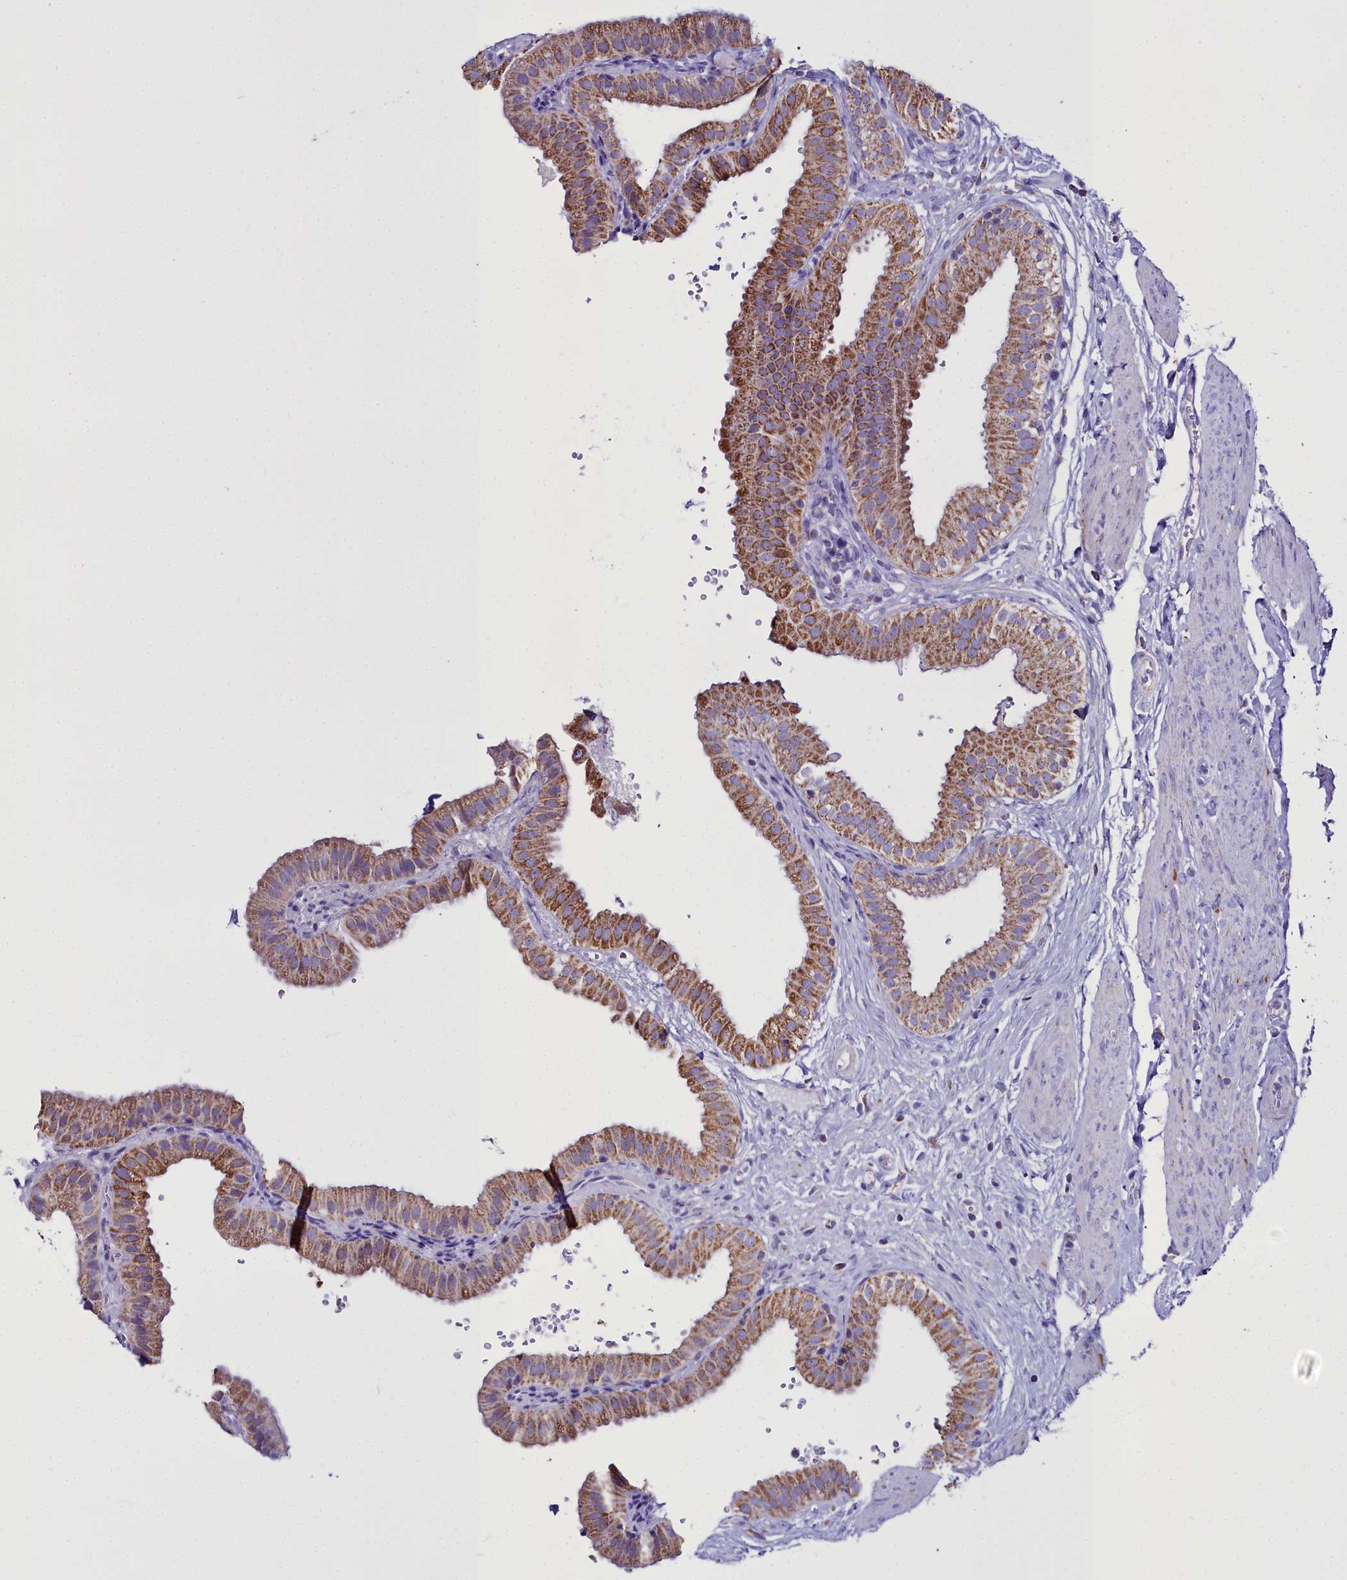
{"staining": {"intensity": "moderate", "quantity": ">75%", "location": "cytoplasmic/membranous"}, "tissue": "gallbladder", "cell_type": "Glandular cells", "image_type": "normal", "snomed": [{"axis": "morphology", "description": "Normal tissue, NOS"}, {"axis": "topography", "description": "Gallbladder"}], "caption": "This micrograph shows unremarkable gallbladder stained with immunohistochemistry to label a protein in brown. The cytoplasmic/membranous of glandular cells show moderate positivity for the protein. Nuclei are counter-stained blue.", "gene": "WDFY3", "patient": {"sex": "female", "age": 61}}